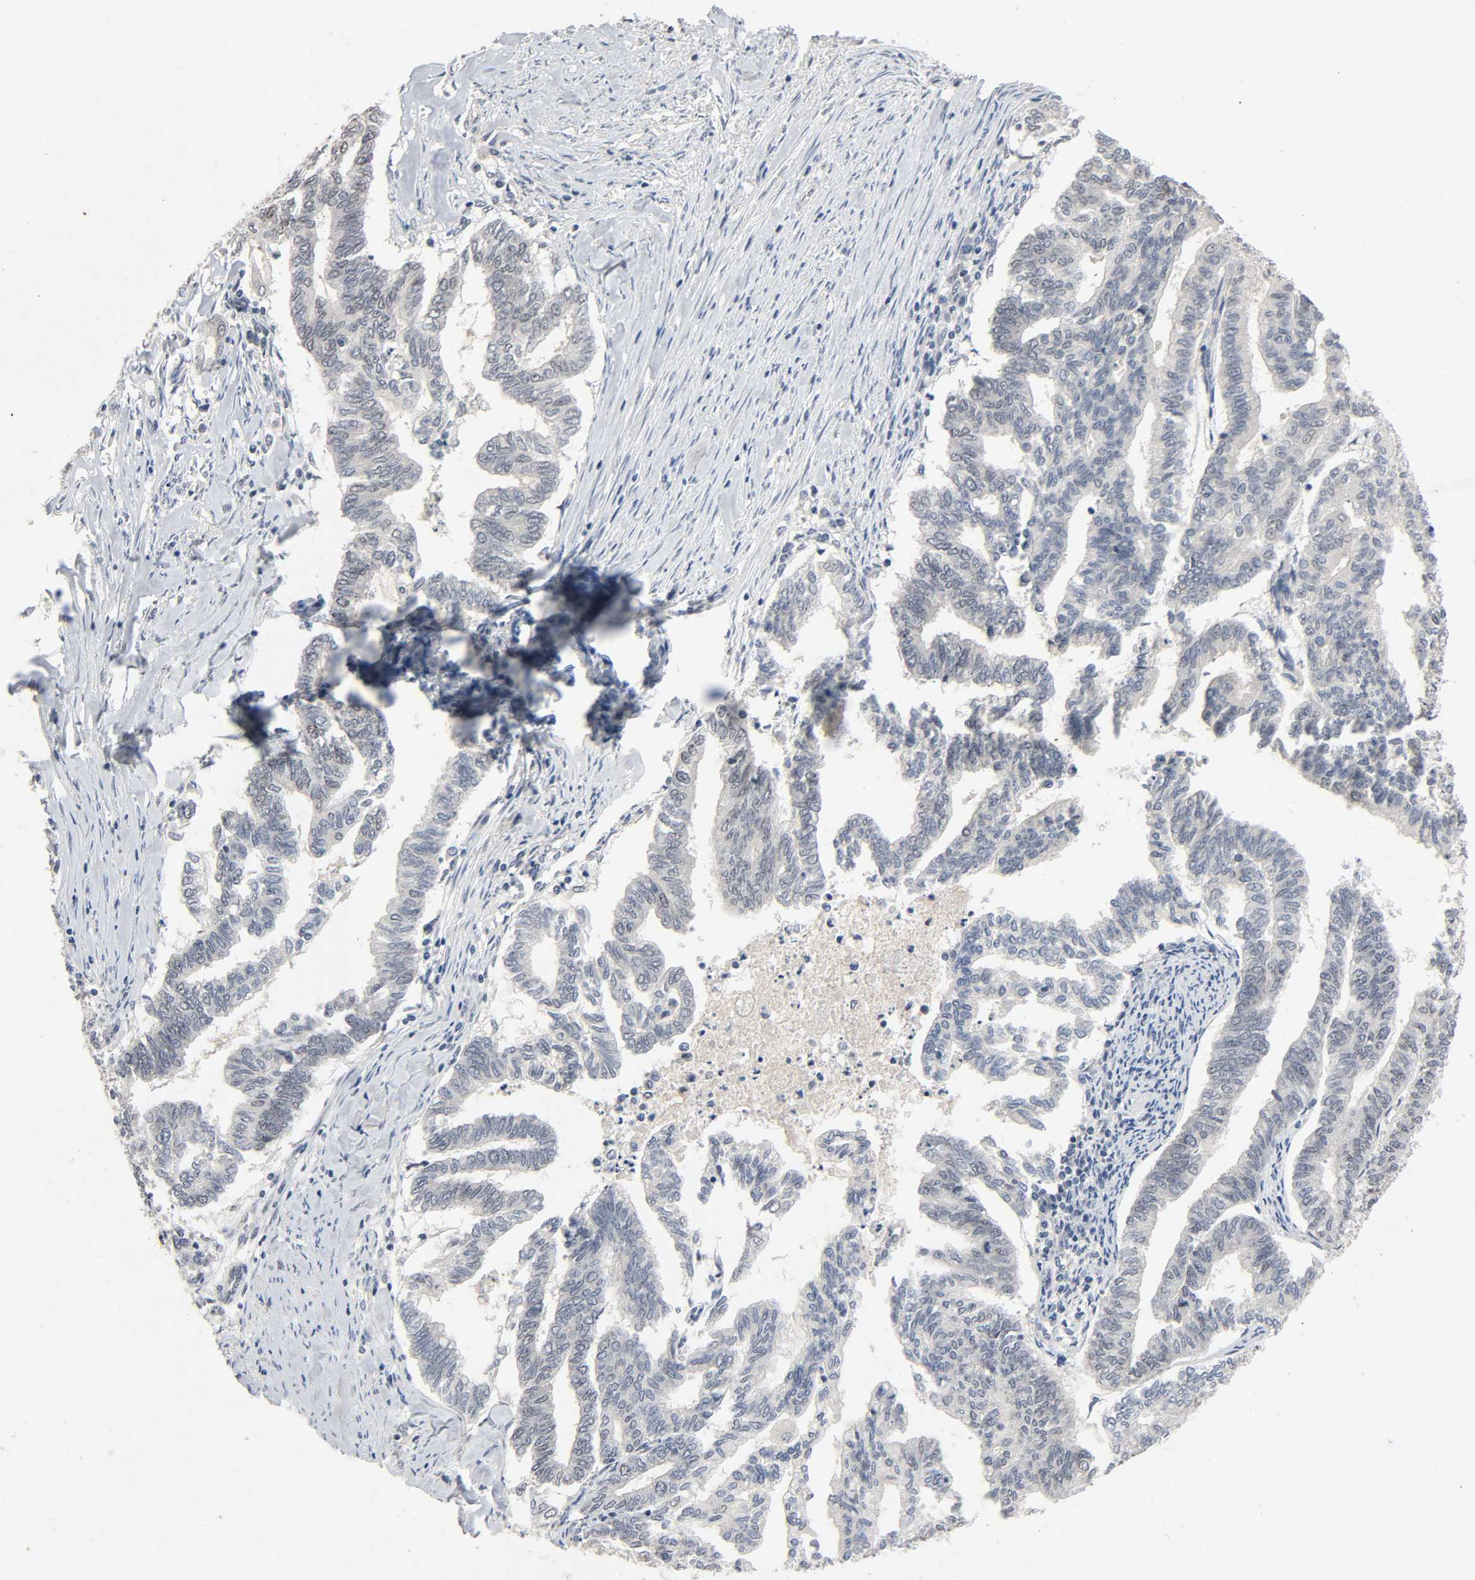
{"staining": {"intensity": "negative", "quantity": "none", "location": "none"}, "tissue": "endometrial cancer", "cell_type": "Tumor cells", "image_type": "cancer", "snomed": [{"axis": "morphology", "description": "Adenocarcinoma, NOS"}, {"axis": "topography", "description": "Endometrium"}], "caption": "An image of adenocarcinoma (endometrial) stained for a protein shows no brown staining in tumor cells. (DAB (3,3'-diaminobenzidine) IHC visualized using brightfield microscopy, high magnification).", "gene": "MAPKAPK5", "patient": {"sex": "female", "age": 79}}